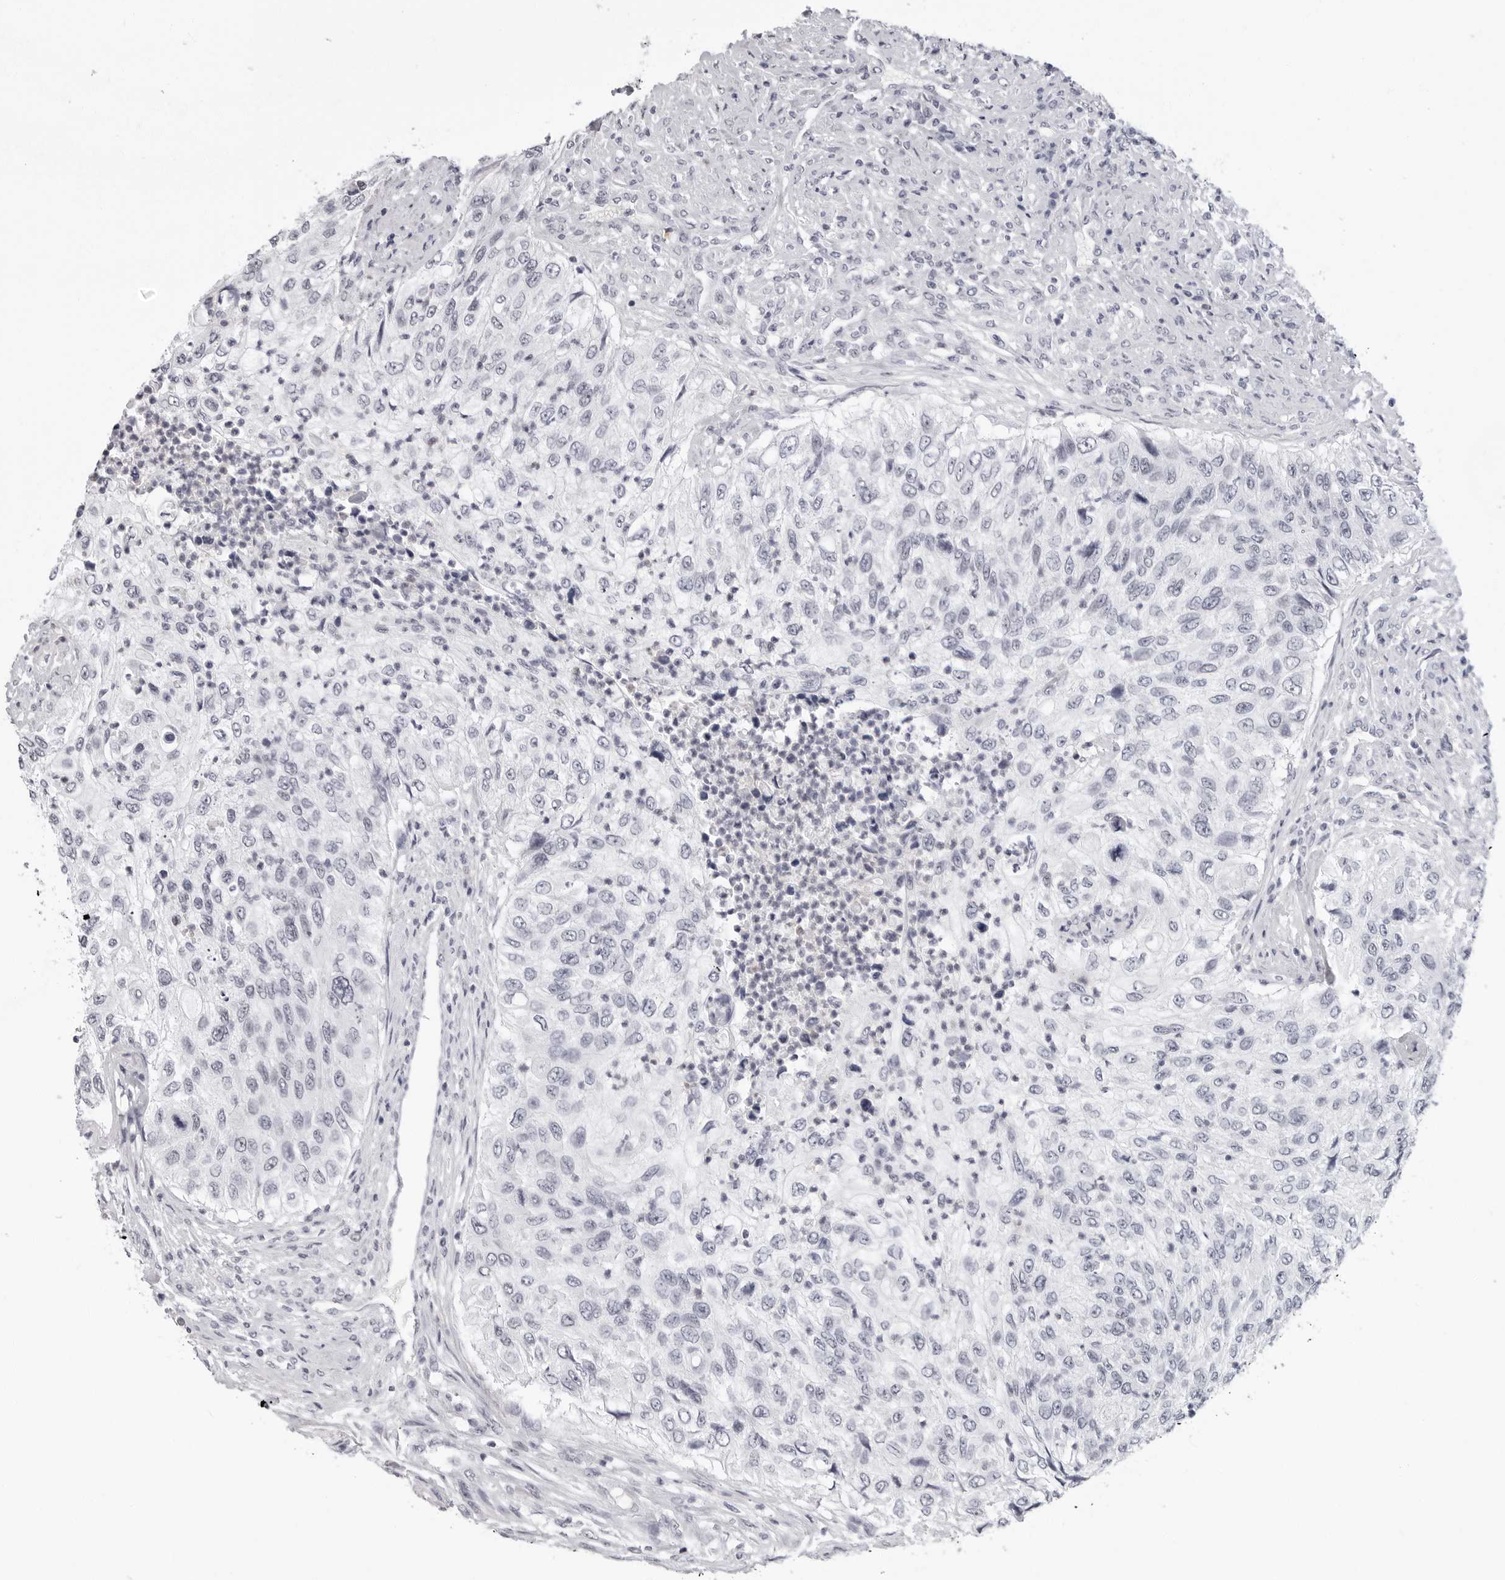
{"staining": {"intensity": "negative", "quantity": "none", "location": "none"}, "tissue": "urothelial cancer", "cell_type": "Tumor cells", "image_type": "cancer", "snomed": [{"axis": "morphology", "description": "Urothelial carcinoma, High grade"}, {"axis": "topography", "description": "Urinary bladder"}], "caption": "Immunohistochemistry (IHC) of human urothelial carcinoma (high-grade) demonstrates no positivity in tumor cells.", "gene": "VEZF1", "patient": {"sex": "female", "age": 60}}